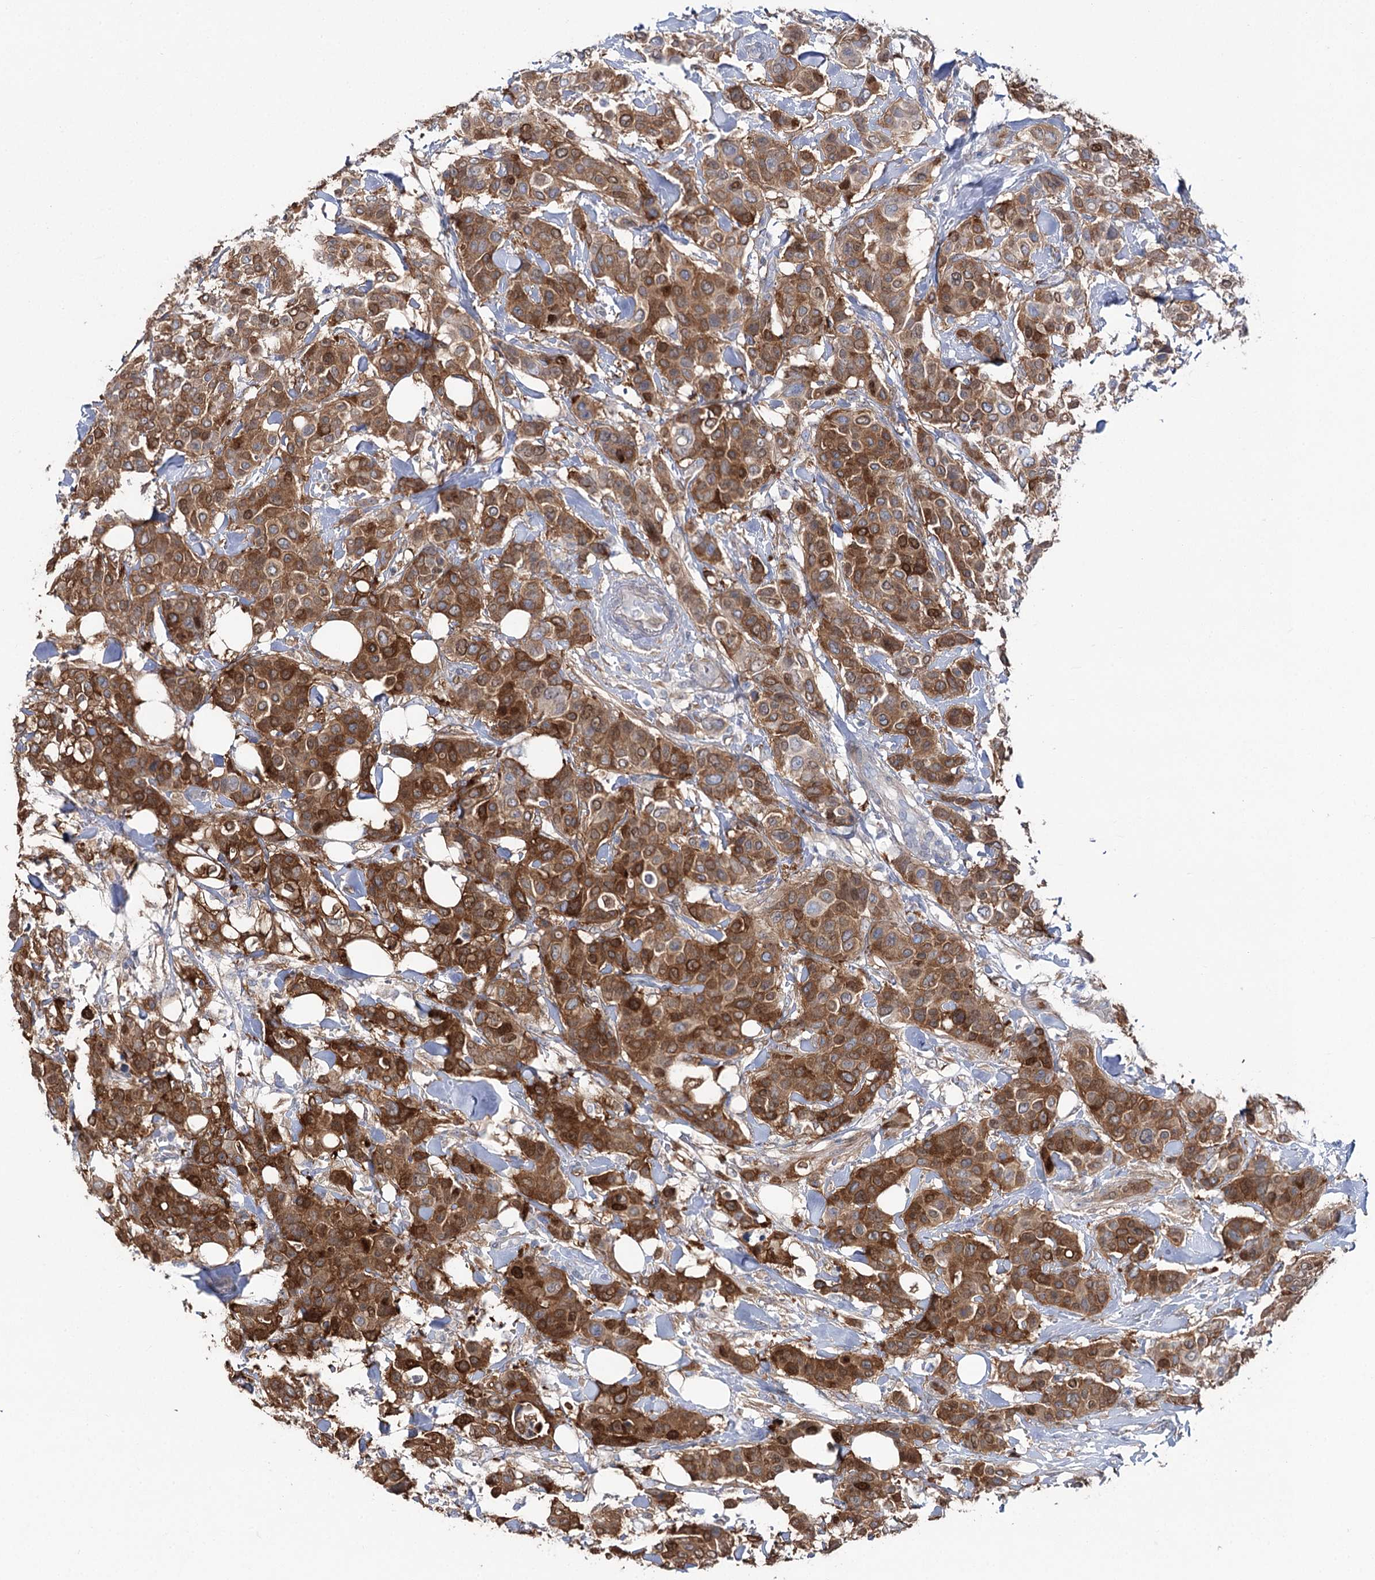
{"staining": {"intensity": "strong", "quantity": ">75%", "location": "cytoplasmic/membranous"}, "tissue": "breast cancer", "cell_type": "Tumor cells", "image_type": "cancer", "snomed": [{"axis": "morphology", "description": "Lobular carcinoma"}, {"axis": "topography", "description": "Breast"}], "caption": "Strong cytoplasmic/membranous expression for a protein is appreciated in approximately >75% of tumor cells of lobular carcinoma (breast) using immunohistochemistry (IHC).", "gene": "UGDH", "patient": {"sex": "female", "age": 51}}